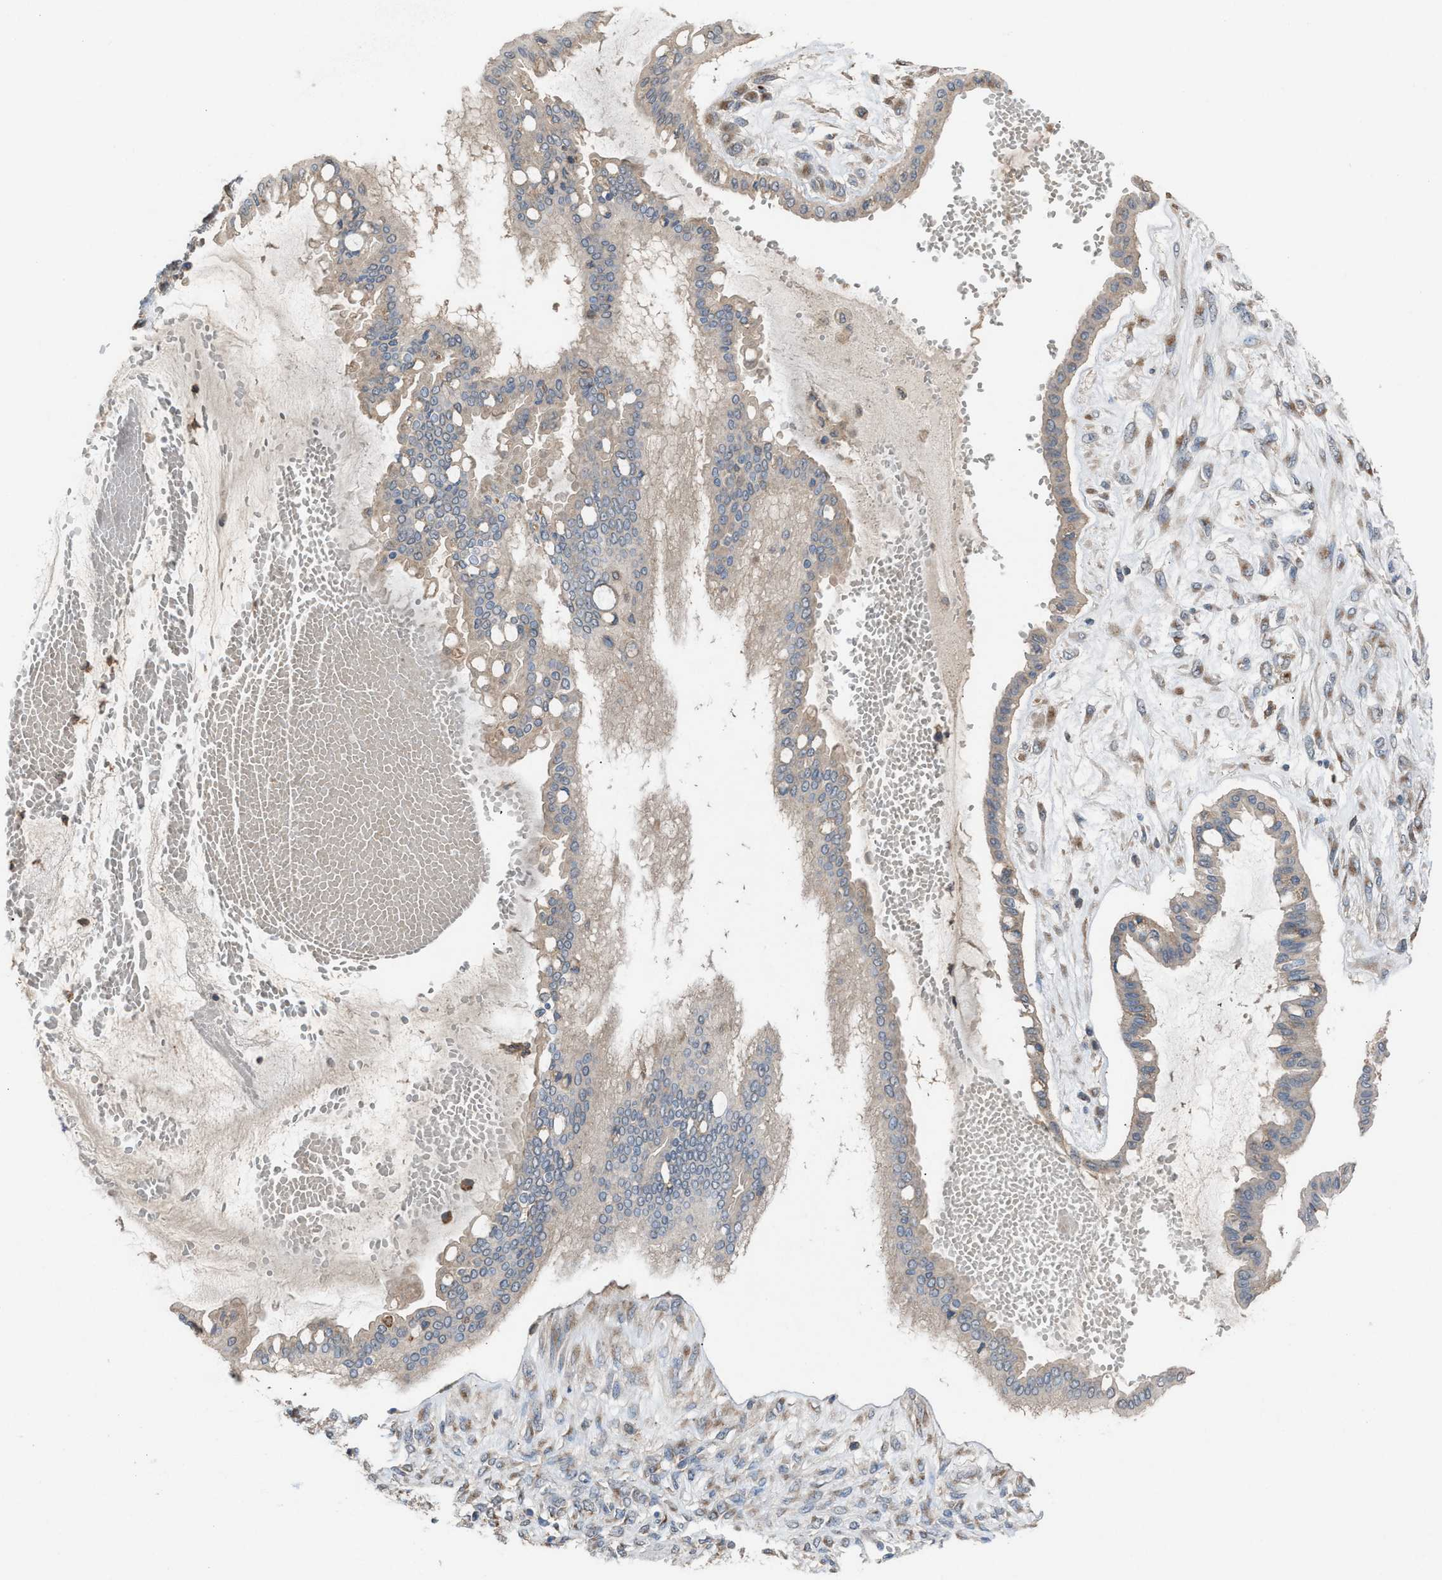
{"staining": {"intensity": "weak", "quantity": "25%-75%", "location": "cytoplasmic/membranous"}, "tissue": "ovarian cancer", "cell_type": "Tumor cells", "image_type": "cancer", "snomed": [{"axis": "morphology", "description": "Cystadenocarcinoma, mucinous, NOS"}, {"axis": "topography", "description": "Ovary"}], "caption": "The photomicrograph shows immunohistochemical staining of ovarian mucinous cystadenocarcinoma. There is weak cytoplasmic/membranous staining is present in about 25%-75% of tumor cells.", "gene": "TPK1", "patient": {"sex": "female", "age": 73}}